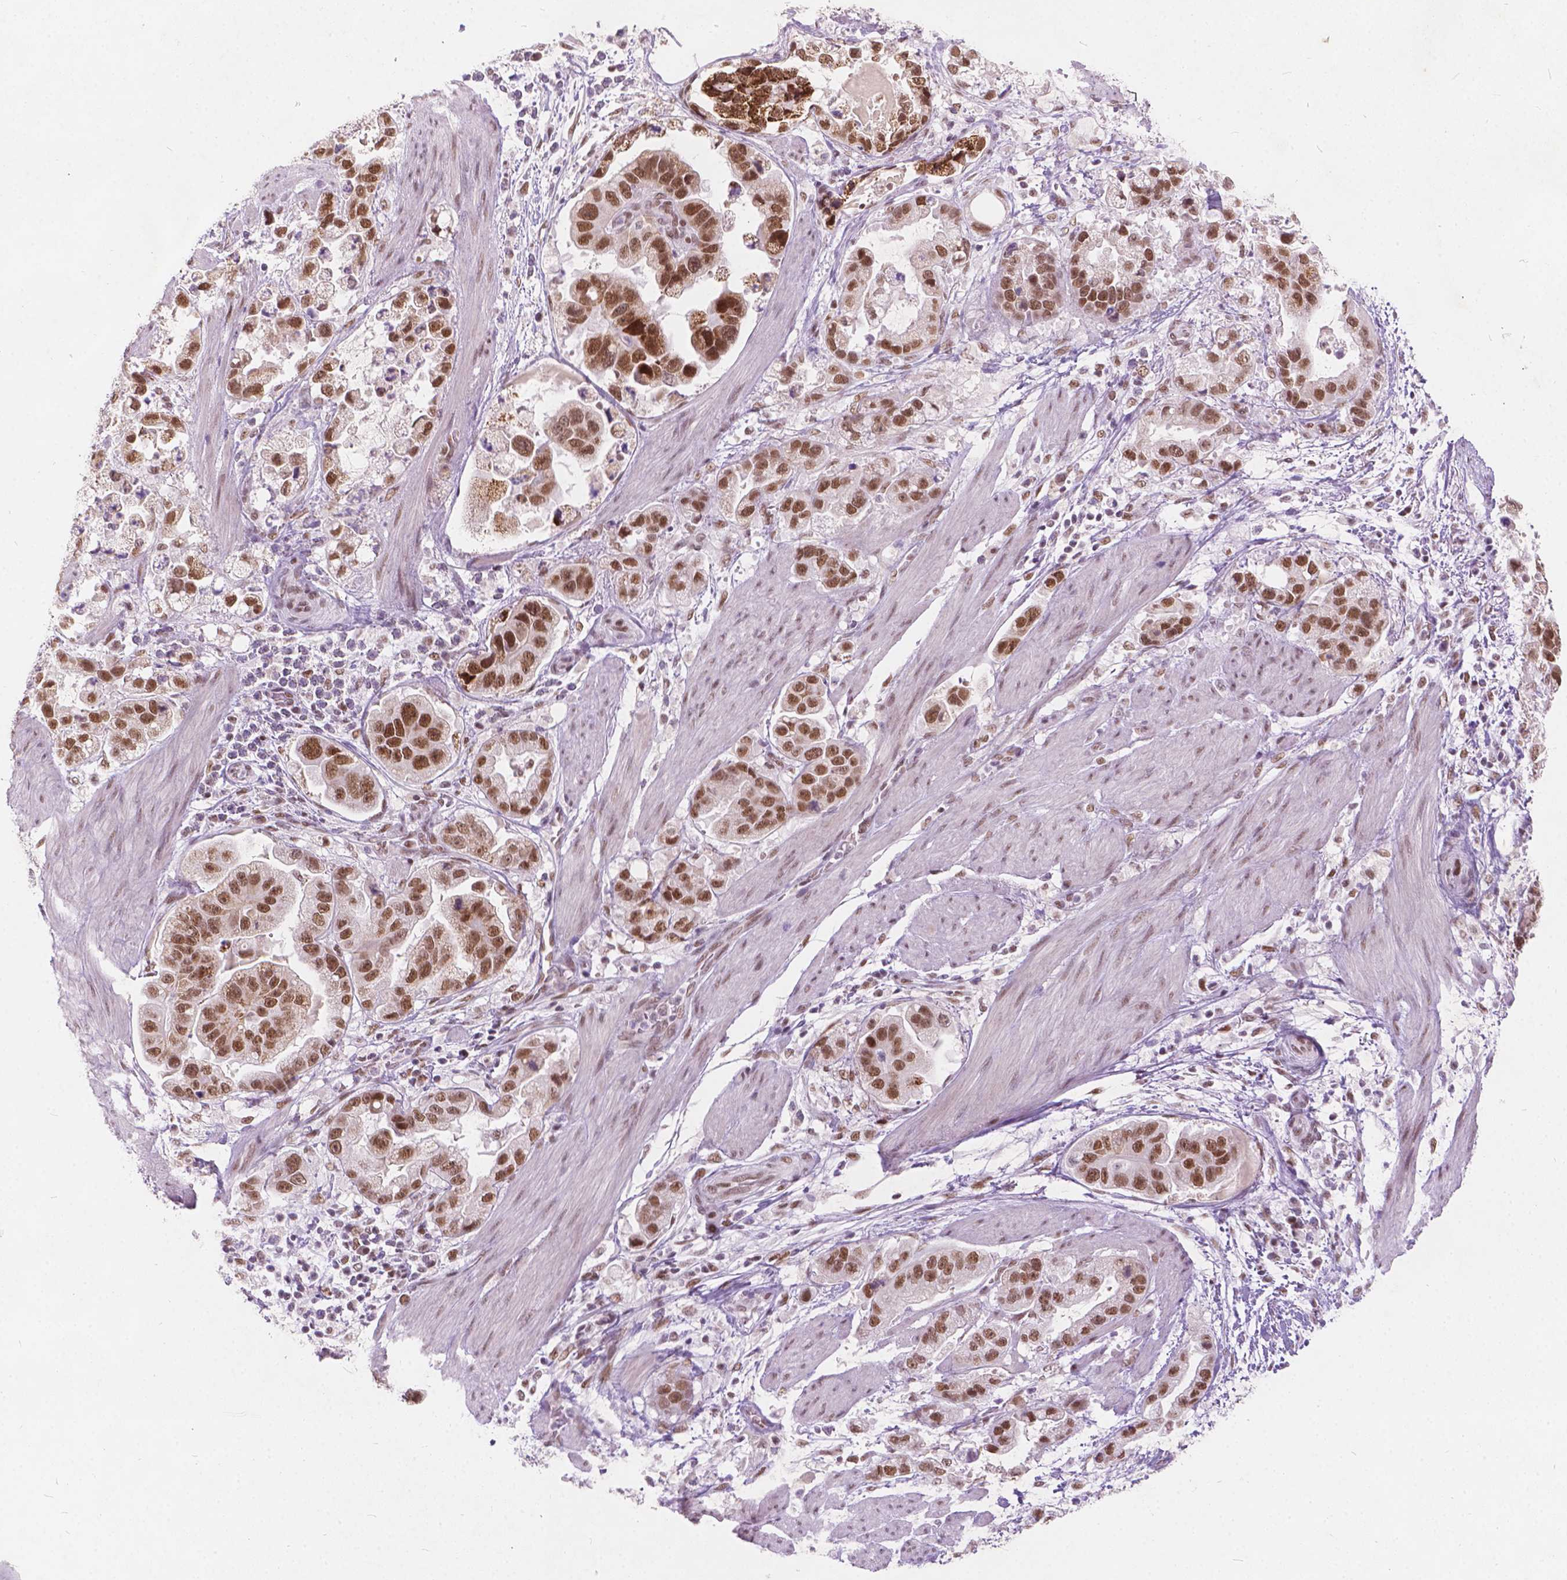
{"staining": {"intensity": "moderate", "quantity": ">75%", "location": "nuclear"}, "tissue": "stomach cancer", "cell_type": "Tumor cells", "image_type": "cancer", "snomed": [{"axis": "morphology", "description": "Adenocarcinoma, NOS"}, {"axis": "topography", "description": "Stomach"}], "caption": "Human stomach cancer (adenocarcinoma) stained with a protein marker reveals moderate staining in tumor cells.", "gene": "FAM53A", "patient": {"sex": "male", "age": 59}}